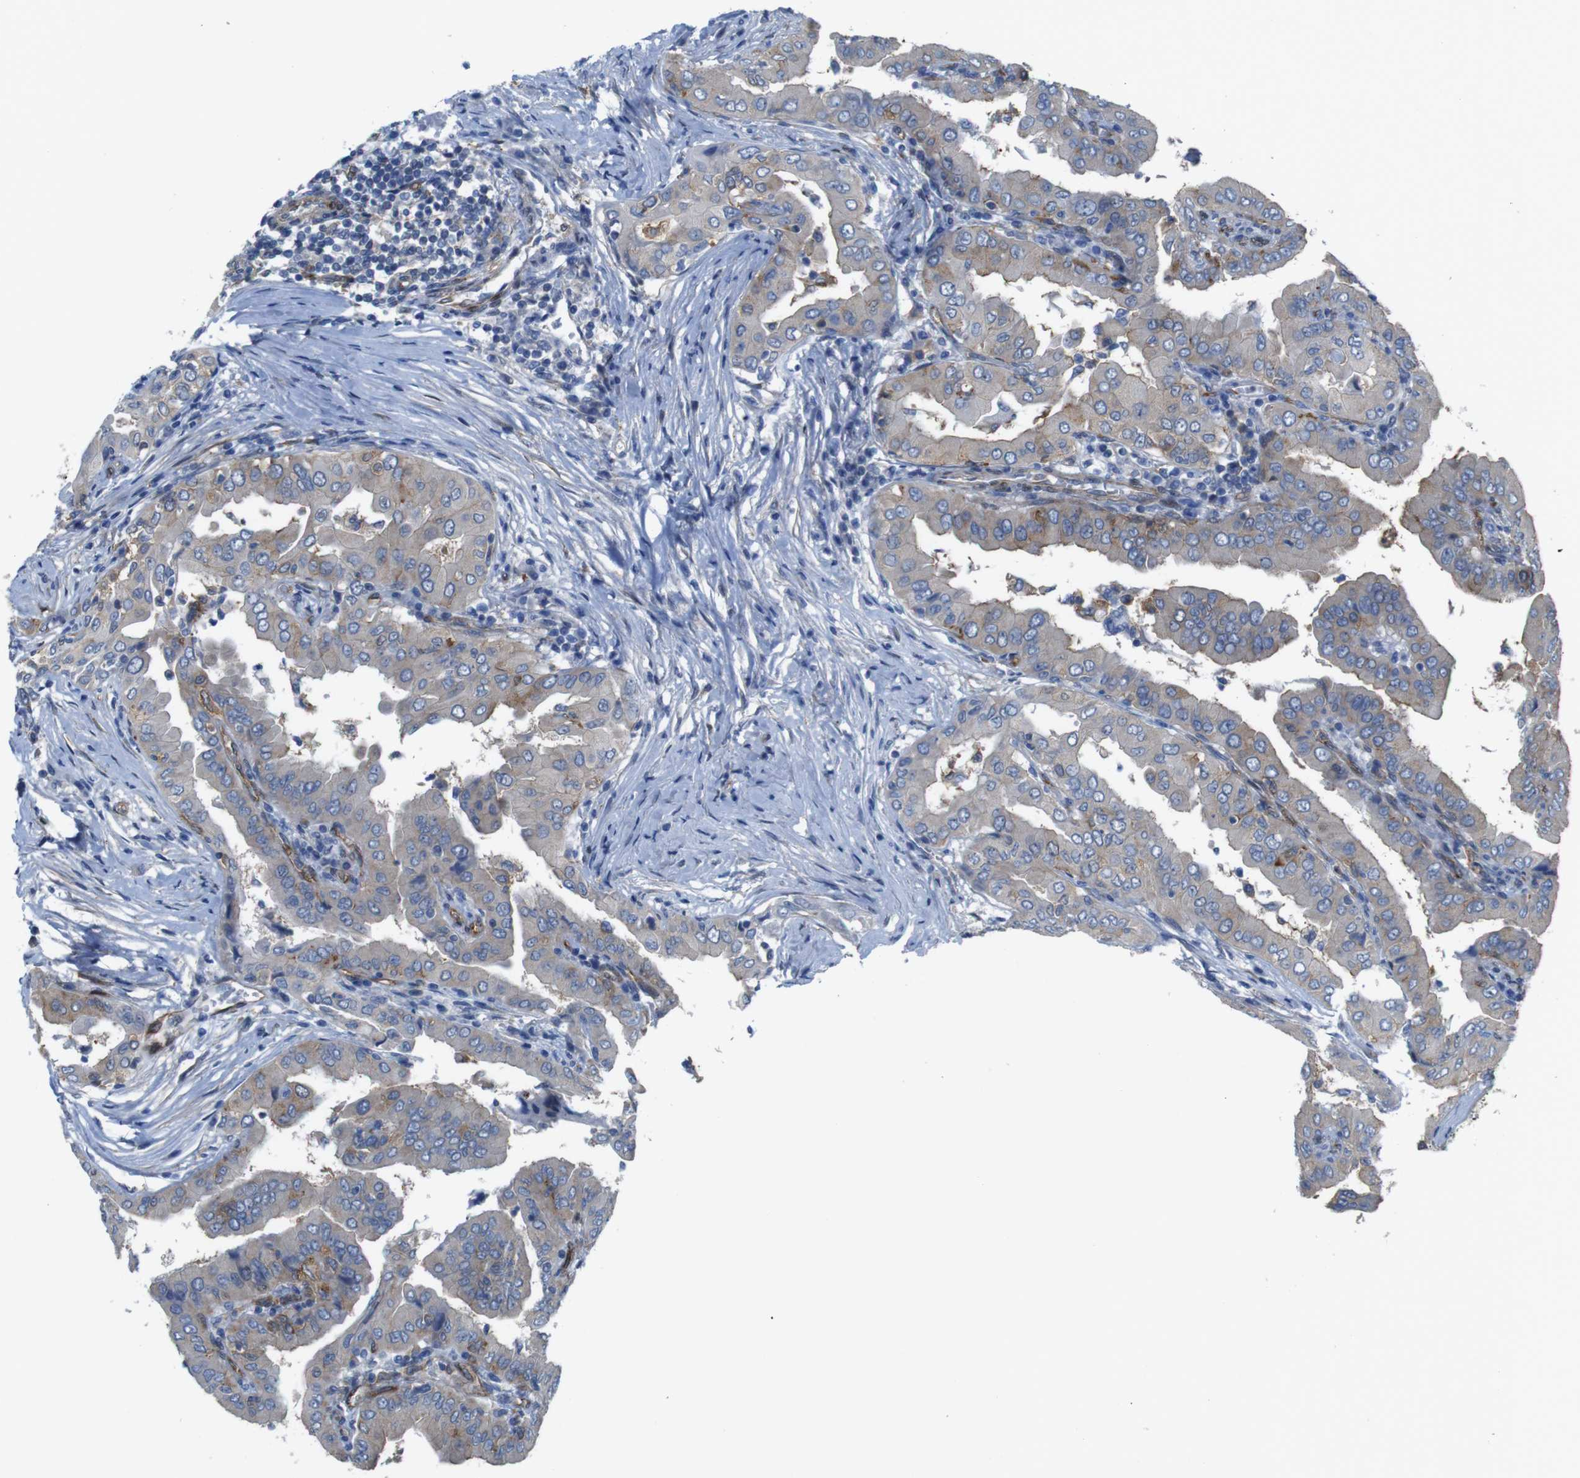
{"staining": {"intensity": "moderate", "quantity": "25%-75%", "location": "cytoplasmic/membranous"}, "tissue": "thyroid cancer", "cell_type": "Tumor cells", "image_type": "cancer", "snomed": [{"axis": "morphology", "description": "Papillary adenocarcinoma, NOS"}, {"axis": "topography", "description": "Thyroid gland"}], "caption": "An image of human thyroid papillary adenocarcinoma stained for a protein displays moderate cytoplasmic/membranous brown staining in tumor cells.", "gene": "PTGER4", "patient": {"sex": "male", "age": 33}}